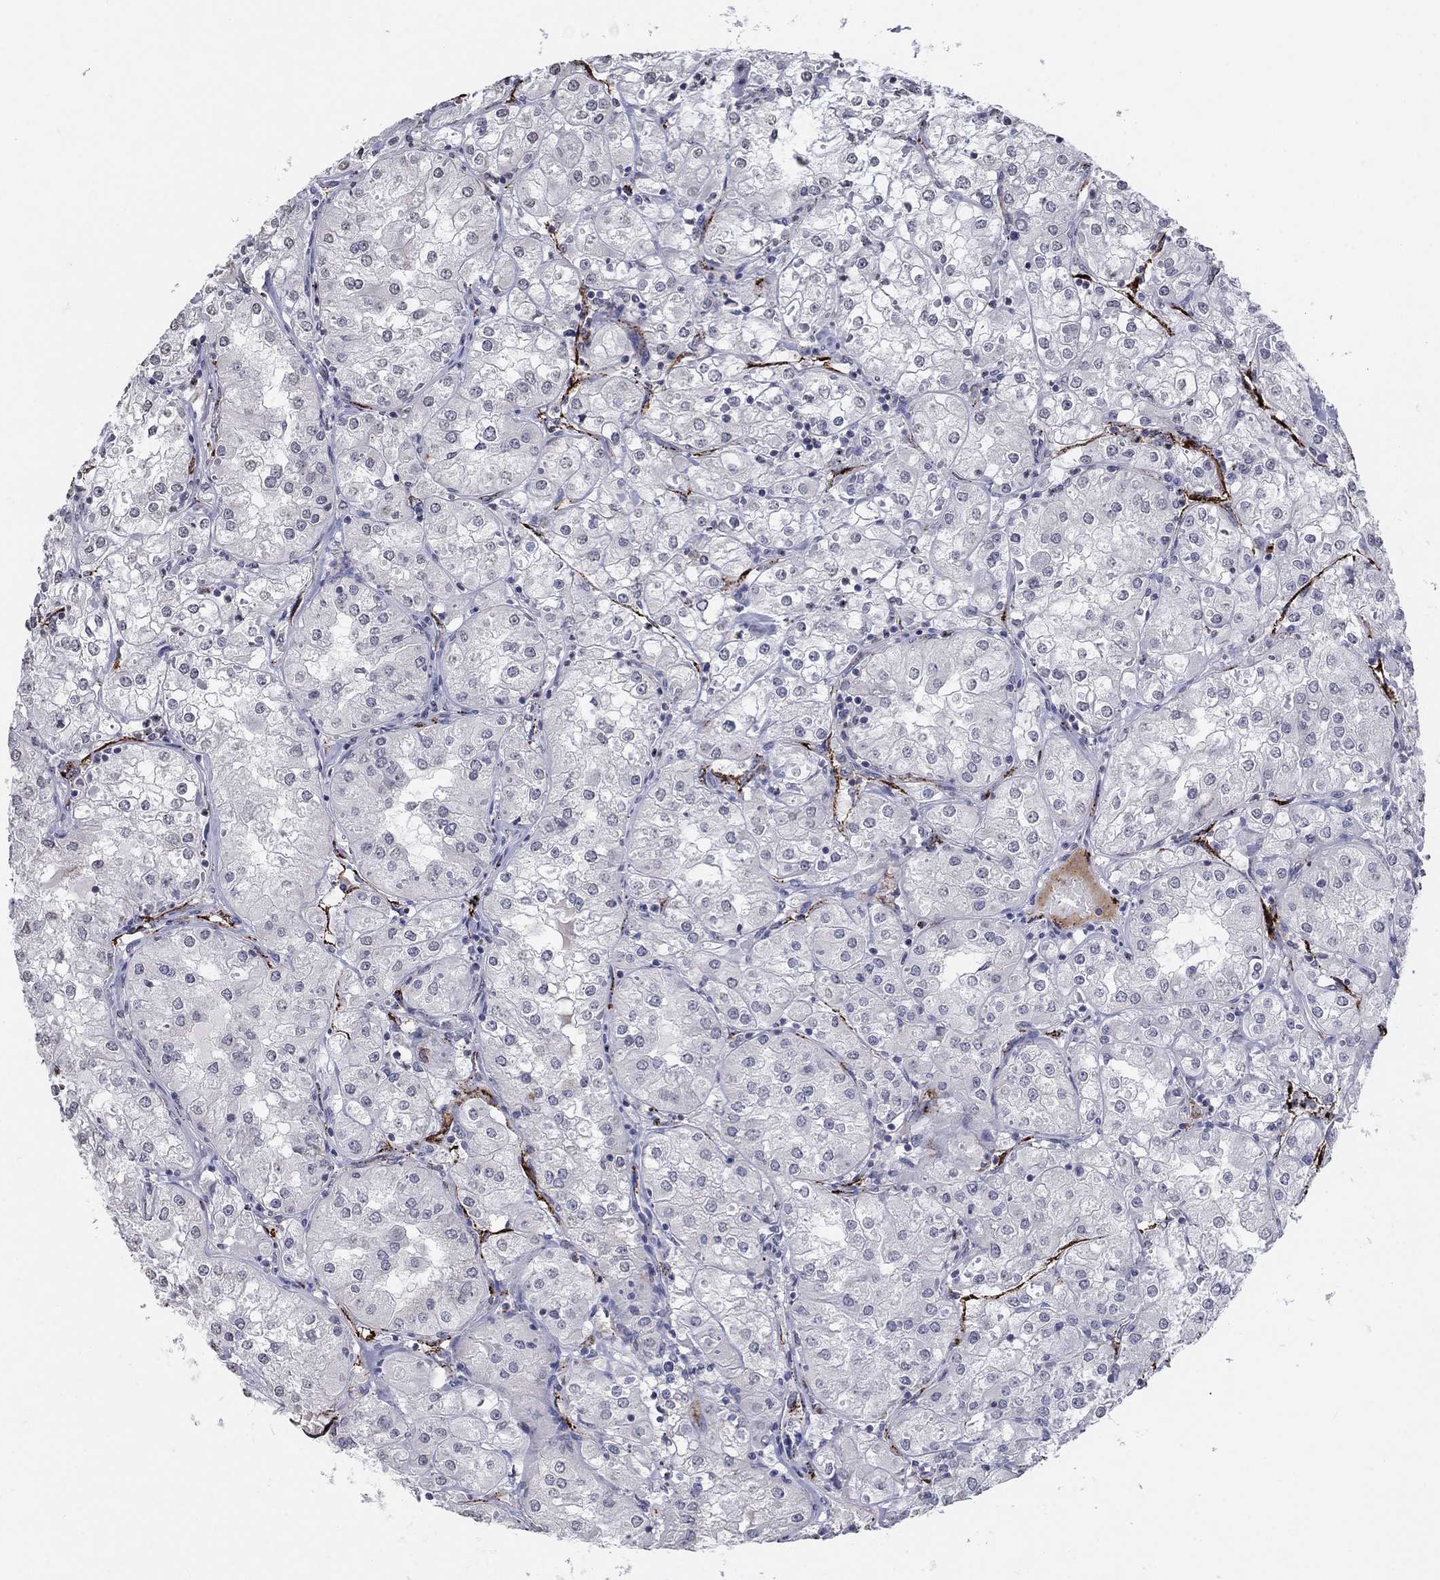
{"staining": {"intensity": "negative", "quantity": "none", "location": "none"}, "tissue": "renal cancer", "cell_type": "Tumor cells", "image_type": "cancer", "snomed": [{"axis": "morphology", "description": "Adenocarcinoma, NOS"}, {"axis": "topography", "description": "Kidney"}], "caption": "IHC histopathology image of neoplastic tissue: renal cancer stained with DAB (3,3'-diaminobenzidine) reveals no significant protein positivity in tumor cells. (DAB (3,3'-diaminobenzidine) IHC, high magnification).", "gene": "TINAG", "patient": {"sex": "male", "age": 77}}